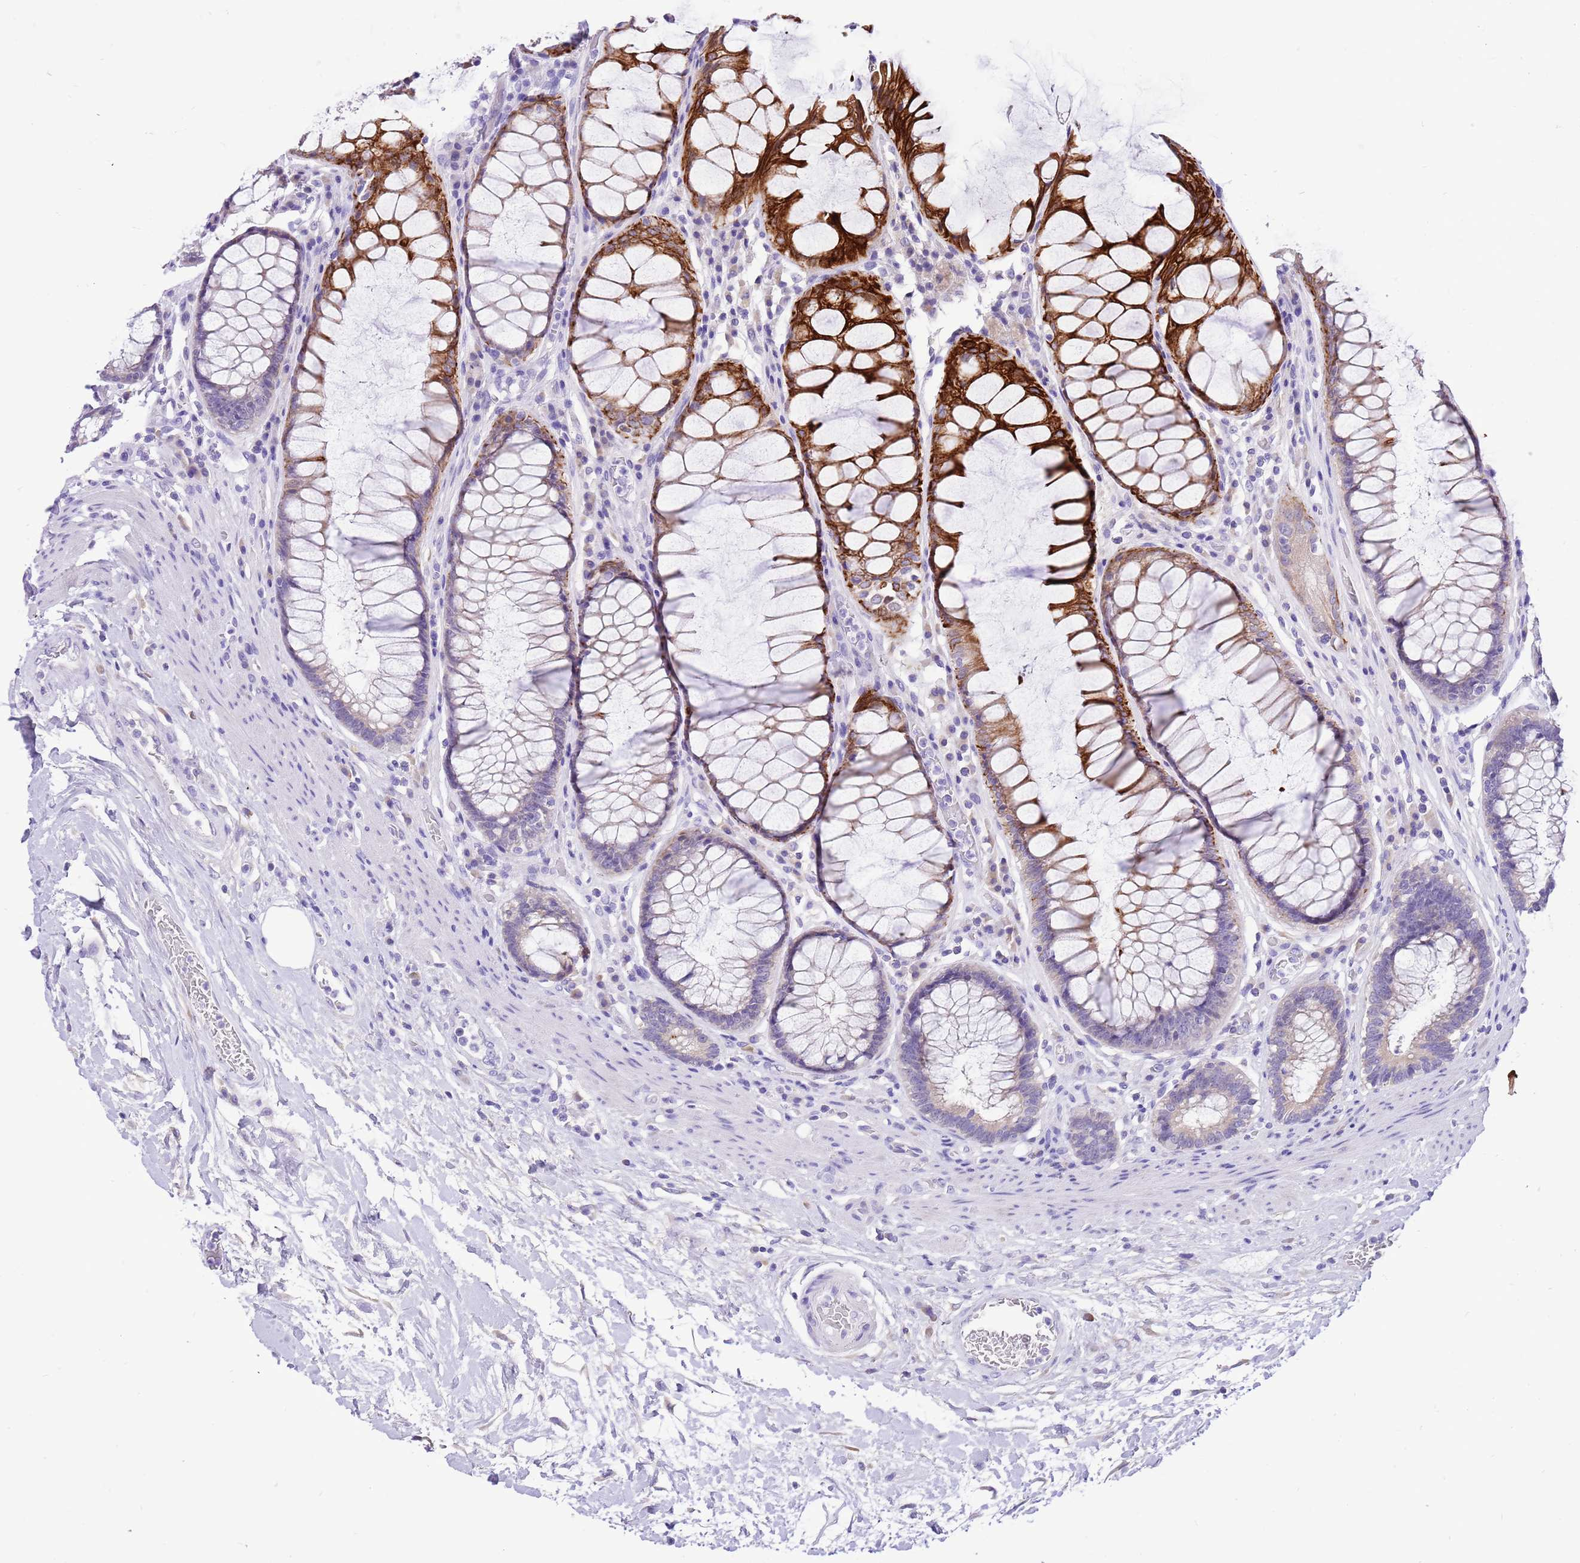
{"staining": {"intensity": "strong", "quantity": "25%-75%", "location": "cytoplasmic/membranous"}, "tissue": "rectum", "cell_type": "Glandular cells", "image_type": "normal", "snomed": [{"axis": "morphology", "description": "Normal tissue, NOS"}, {"axis": "topography", "description": "Rectum"}], "caption": "This micrograph shows normal rectum stained with IHC to label a protein in brown. The cytoplasmic/membranous of glandular cells show strong positivity for the protein. Nuclei are counter-stained blue.", "gene": "R3HDM4", "patient": {"sex": "male", "age": 64}}